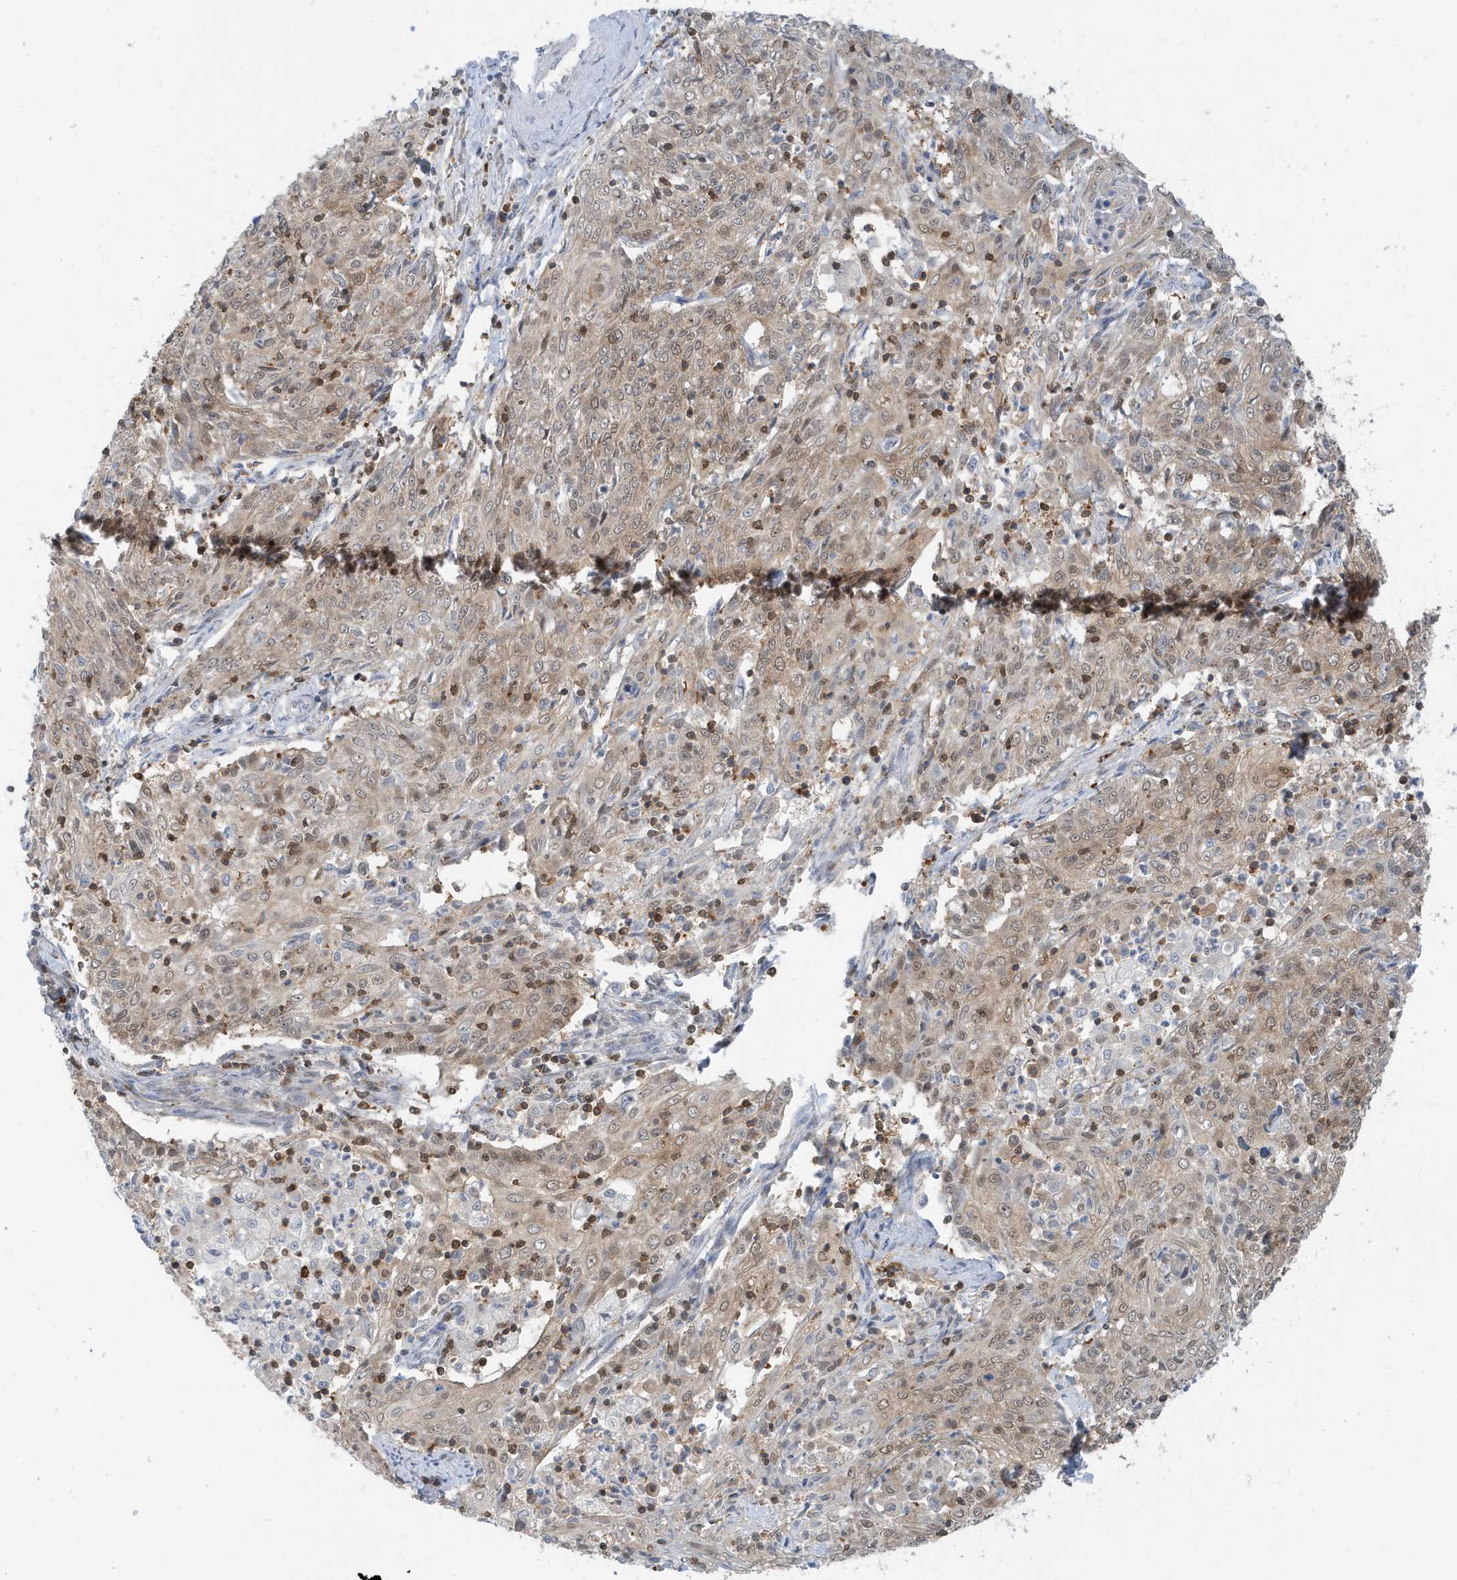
{"staining": {"intensity": "weak", "quantity": ">75%", "location": "cytoplasmic/membranous"}, "tissue": "cervical cancer", "cell_type": "Tumor cells", "image_type": "cancer", "snomed": [{"axis": "morphology", "description": "Squamous cell carcinoma, NOS"}, {"axis": "topography", "description": "Cervix"}], "caption": "Tumor cells display weak cytoplasmic/membranous staining in about >75% of cells in cervical cancer (squamous cell carcinoma).", "gene": "OGA", "patient": {"sex": "female", "age": 48}}